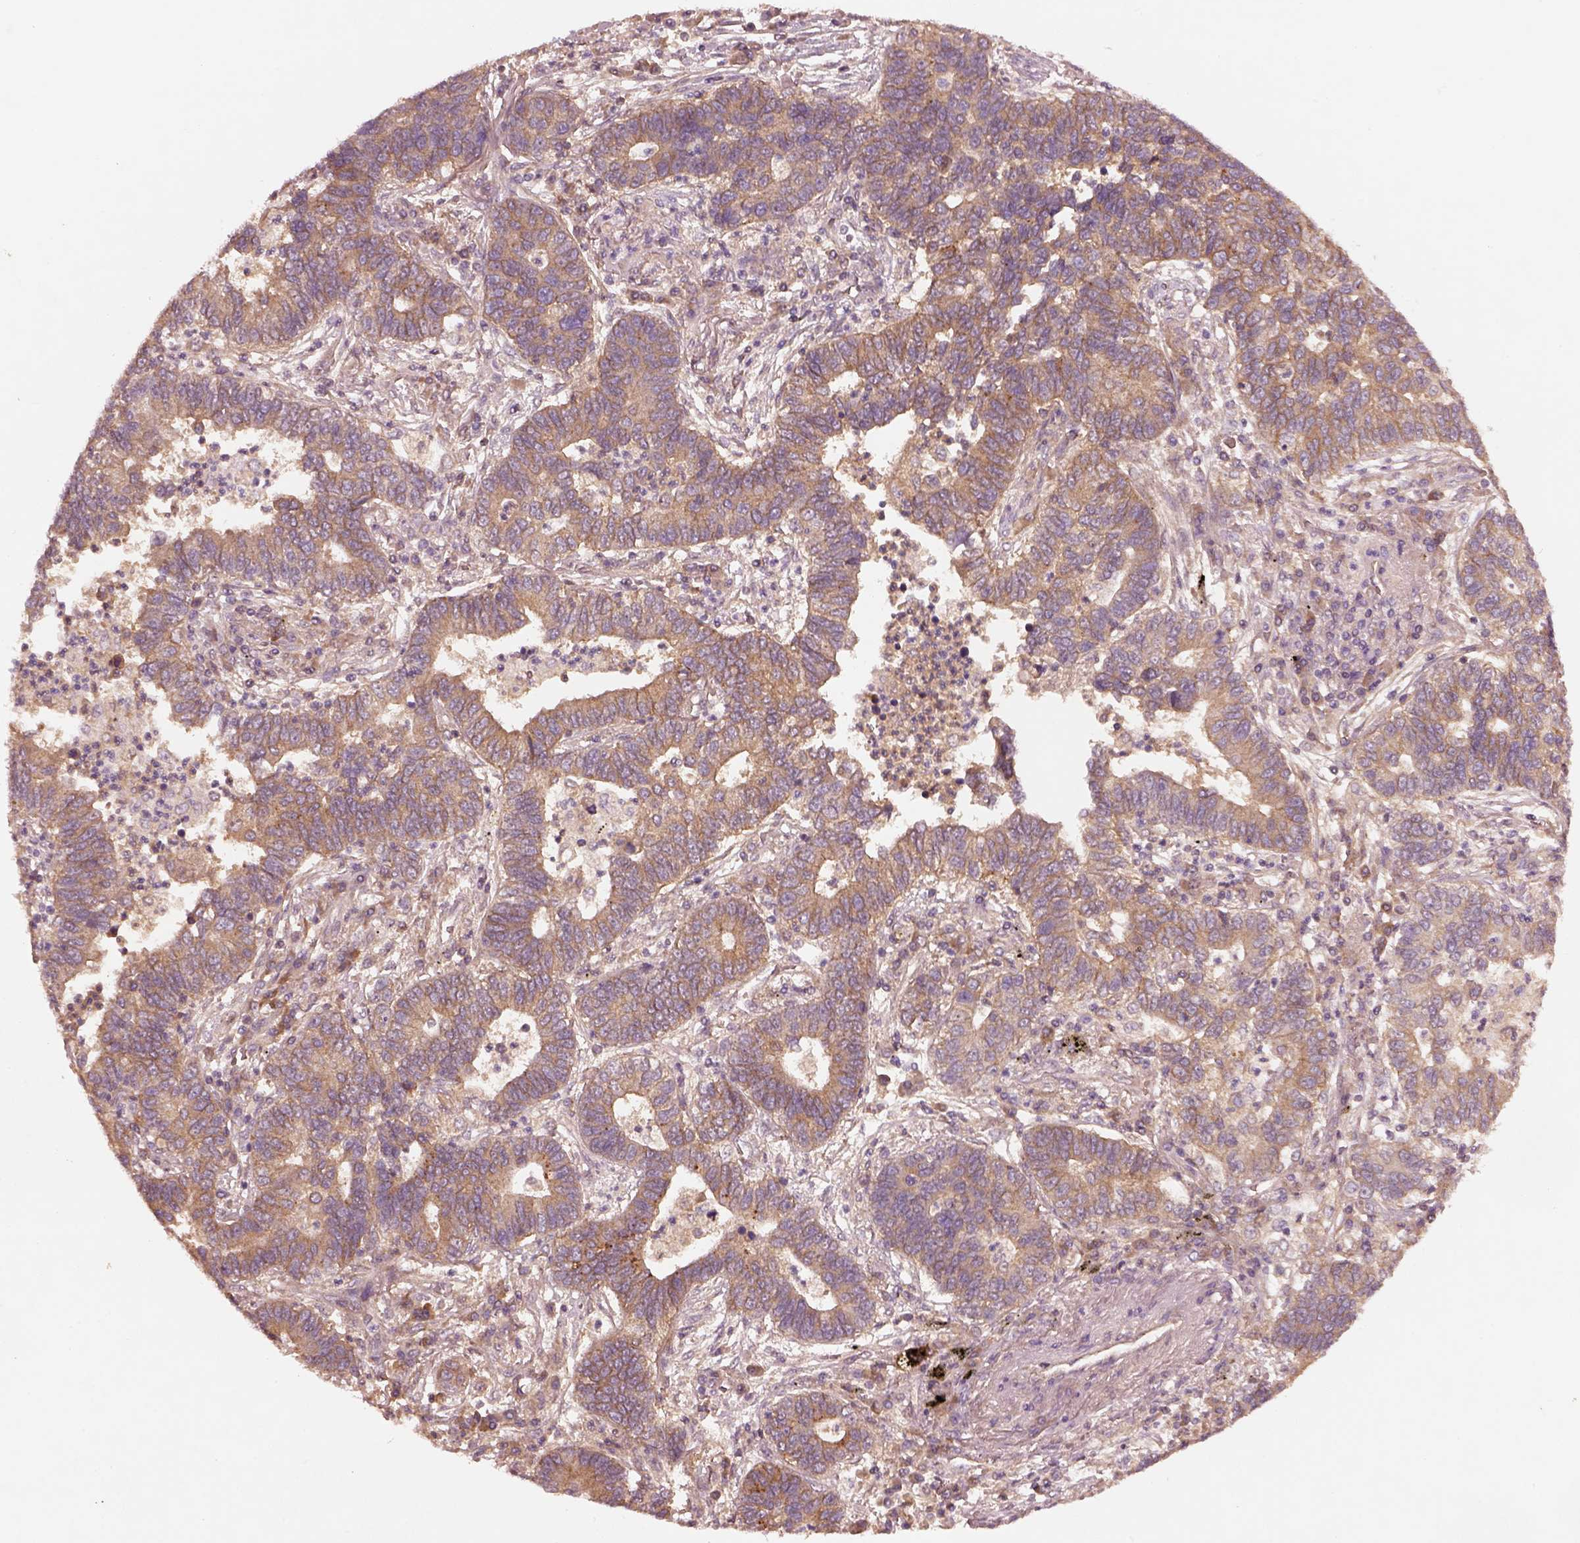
{"staining": {"intensity": "moderate", "quantity": ">75%", "location": "cytoplasmic/membranous"}, "tissue": "lung cancer", "cell_type": "Tumor cells", "image_type": "cancer", "snomed": [{"axis": "morphology", "description": "Adenocarcinoma, NOS"}, {"axis": "topography", "description": "Lung"}], "caption": "This histopathology image shows immunohistochemistry (IHC) staining of lung cancer (adenocarcinoma), with medium moderate cytoplasmic/membranous staining in about >75% of tumor cells.", "gene": "FAM234A", "patient": {"sex": "female", "age": 57}}